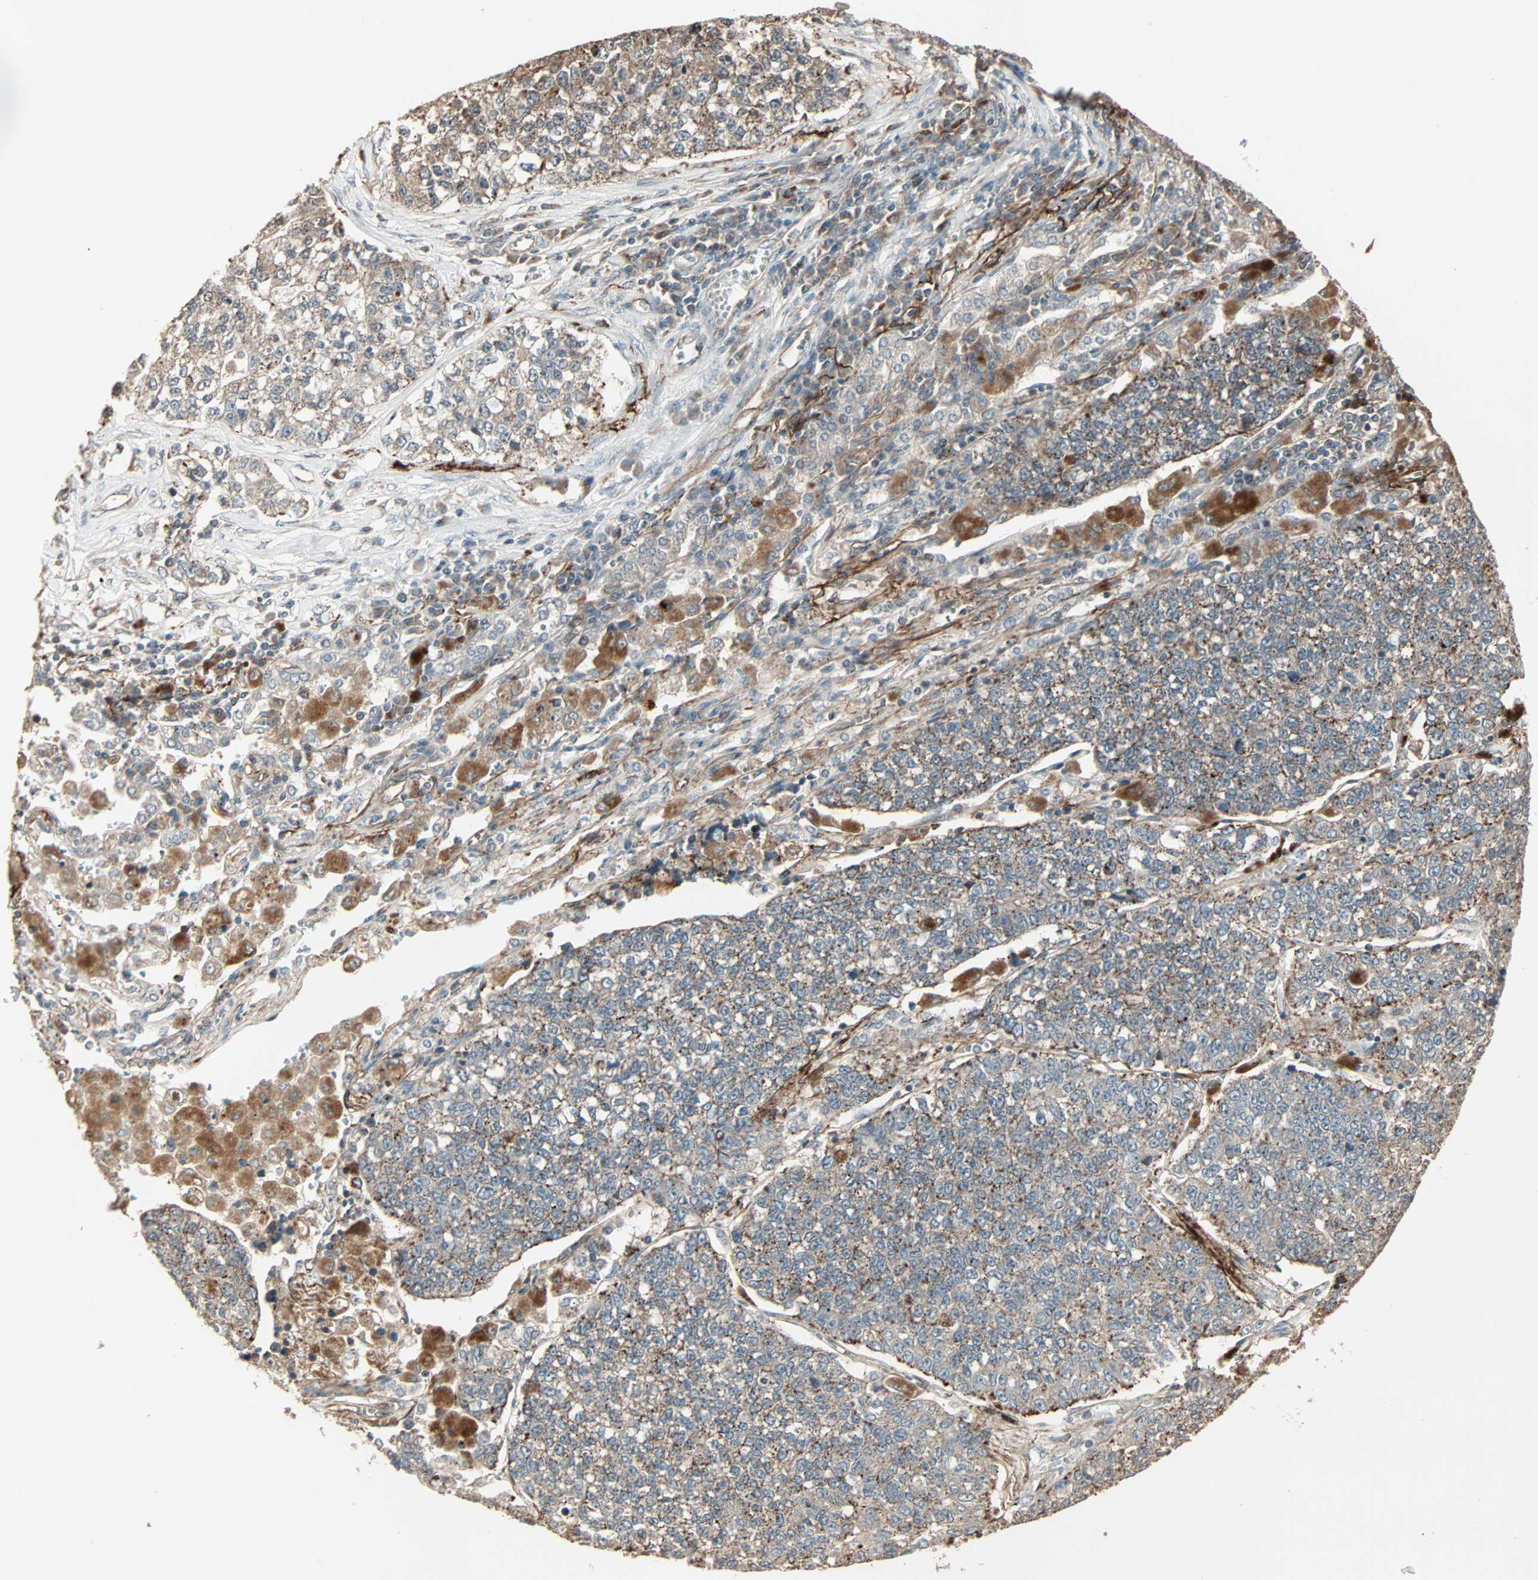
{"staining": {"intensity": "moderate", "quantity": ">75%", "location": "cytoplasmic/membranous"}, "tissue": "lung cancer", "cell_type": "Tumor cells", "image_type": "cancer", "snomed": [{"axis": "morphology", "description": "Adenocarcinoma, NOS"}, {"axis": "topography", "description": "Lung"}], "caption": "Protein staining of adenocarcinoma (lung) tissue exhibits moderate cytoplasmic/membranous expression in approximately >75% of tumor cells.", "gene": "CALCRL", "patient": {"sex": "male", "age": 49}}